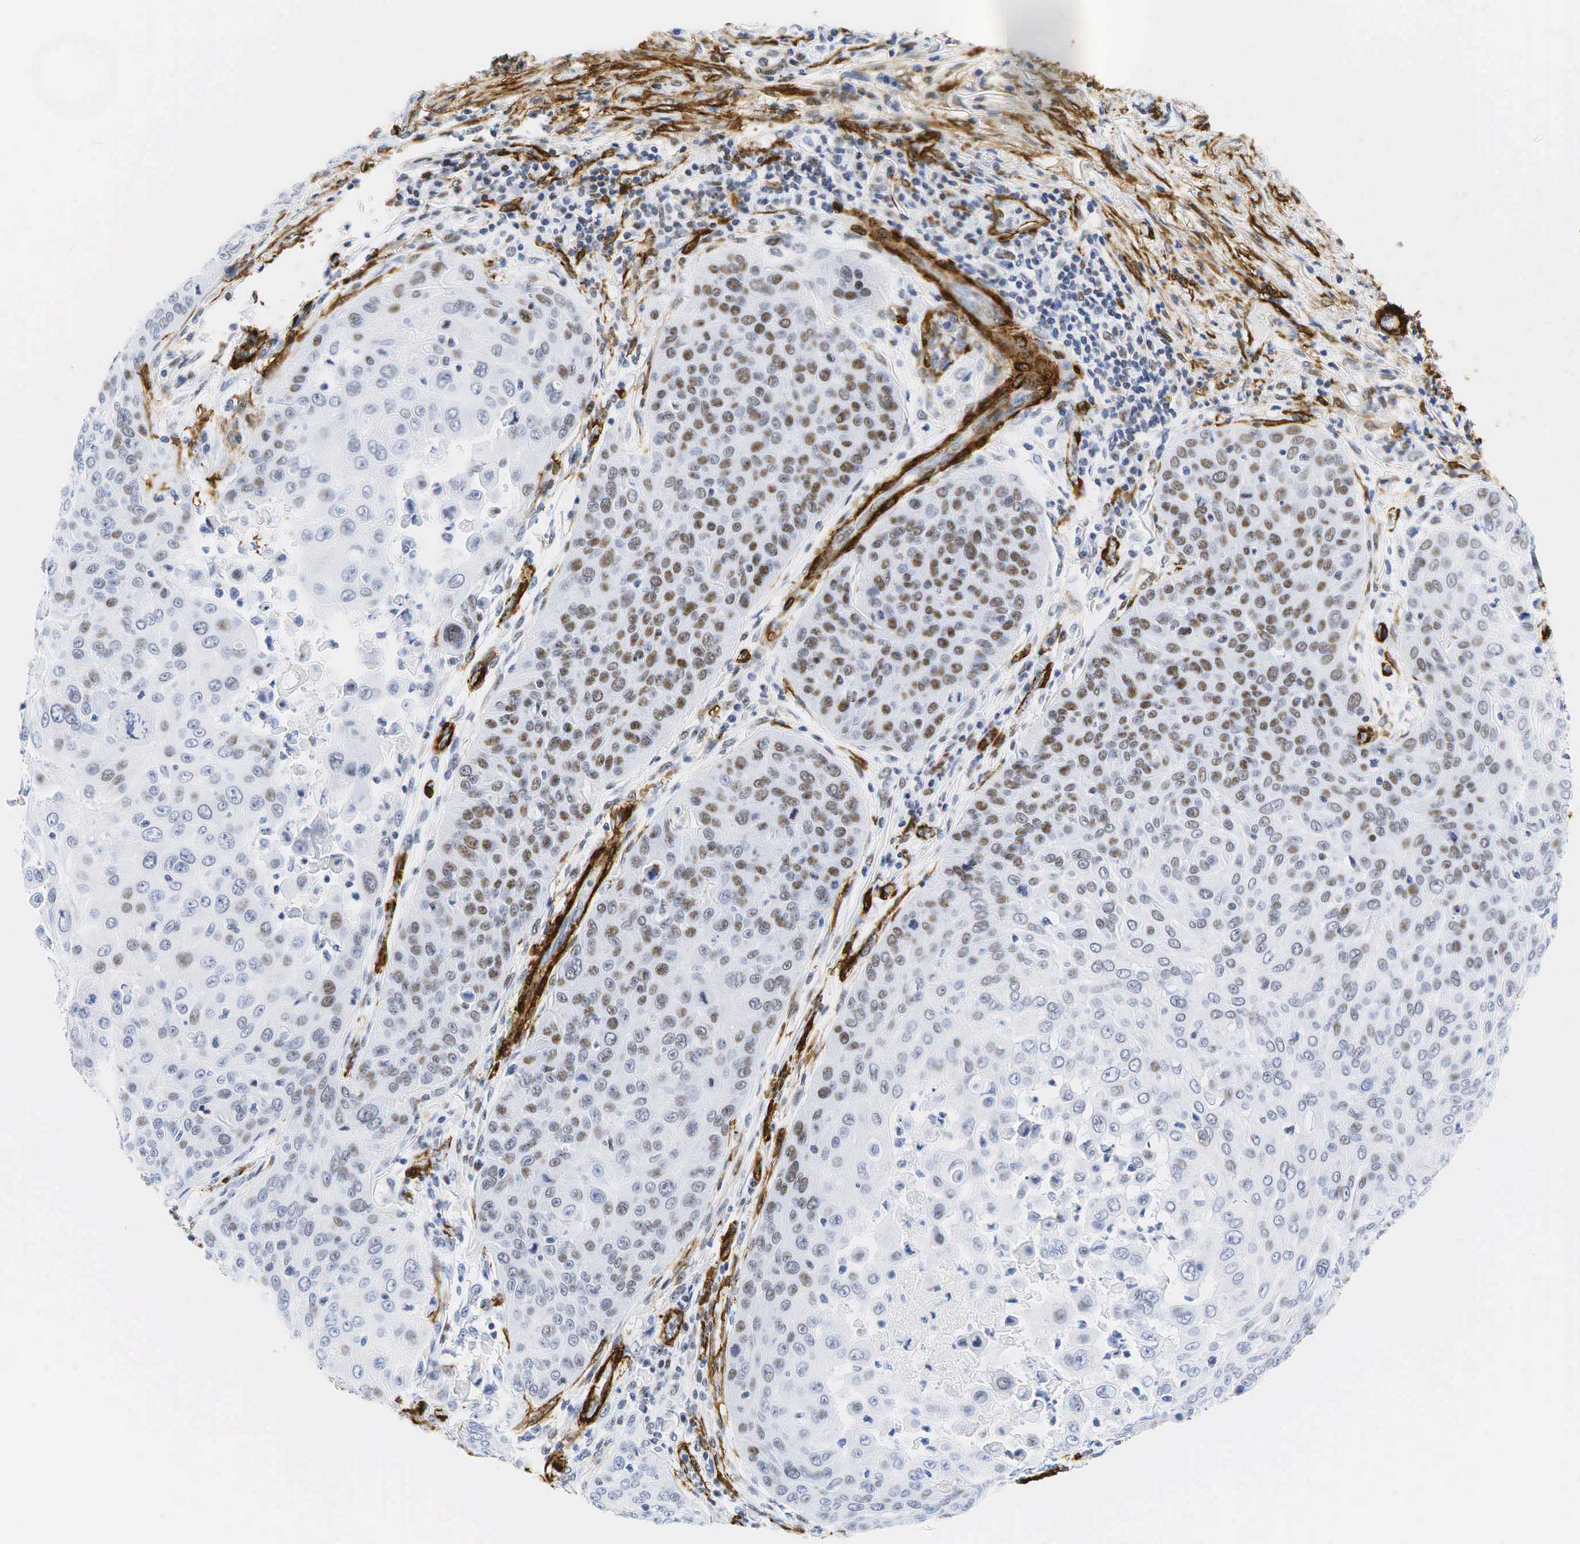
{"staining": {"intensity": "moderate", "quantity": "25%-75%", "location": "nuclear"}, "tissue": "skin cancer", "cell_type": "Tumor cells", "image_type": "cancer", "snomed": [{"axis": "morphology", "description": "Squamous cell carcinoma, NOS"}, {"axis": "topography", "description": "Skin"}], "caption": "Squamous cell carcinoma (skin) stained for a protein (brown) displays moderate nuclear positive positivity in approximately 25%-75% of tumor cells.", "gene": "ACTA2", "patient": {"sex": "male", "age": 82}}